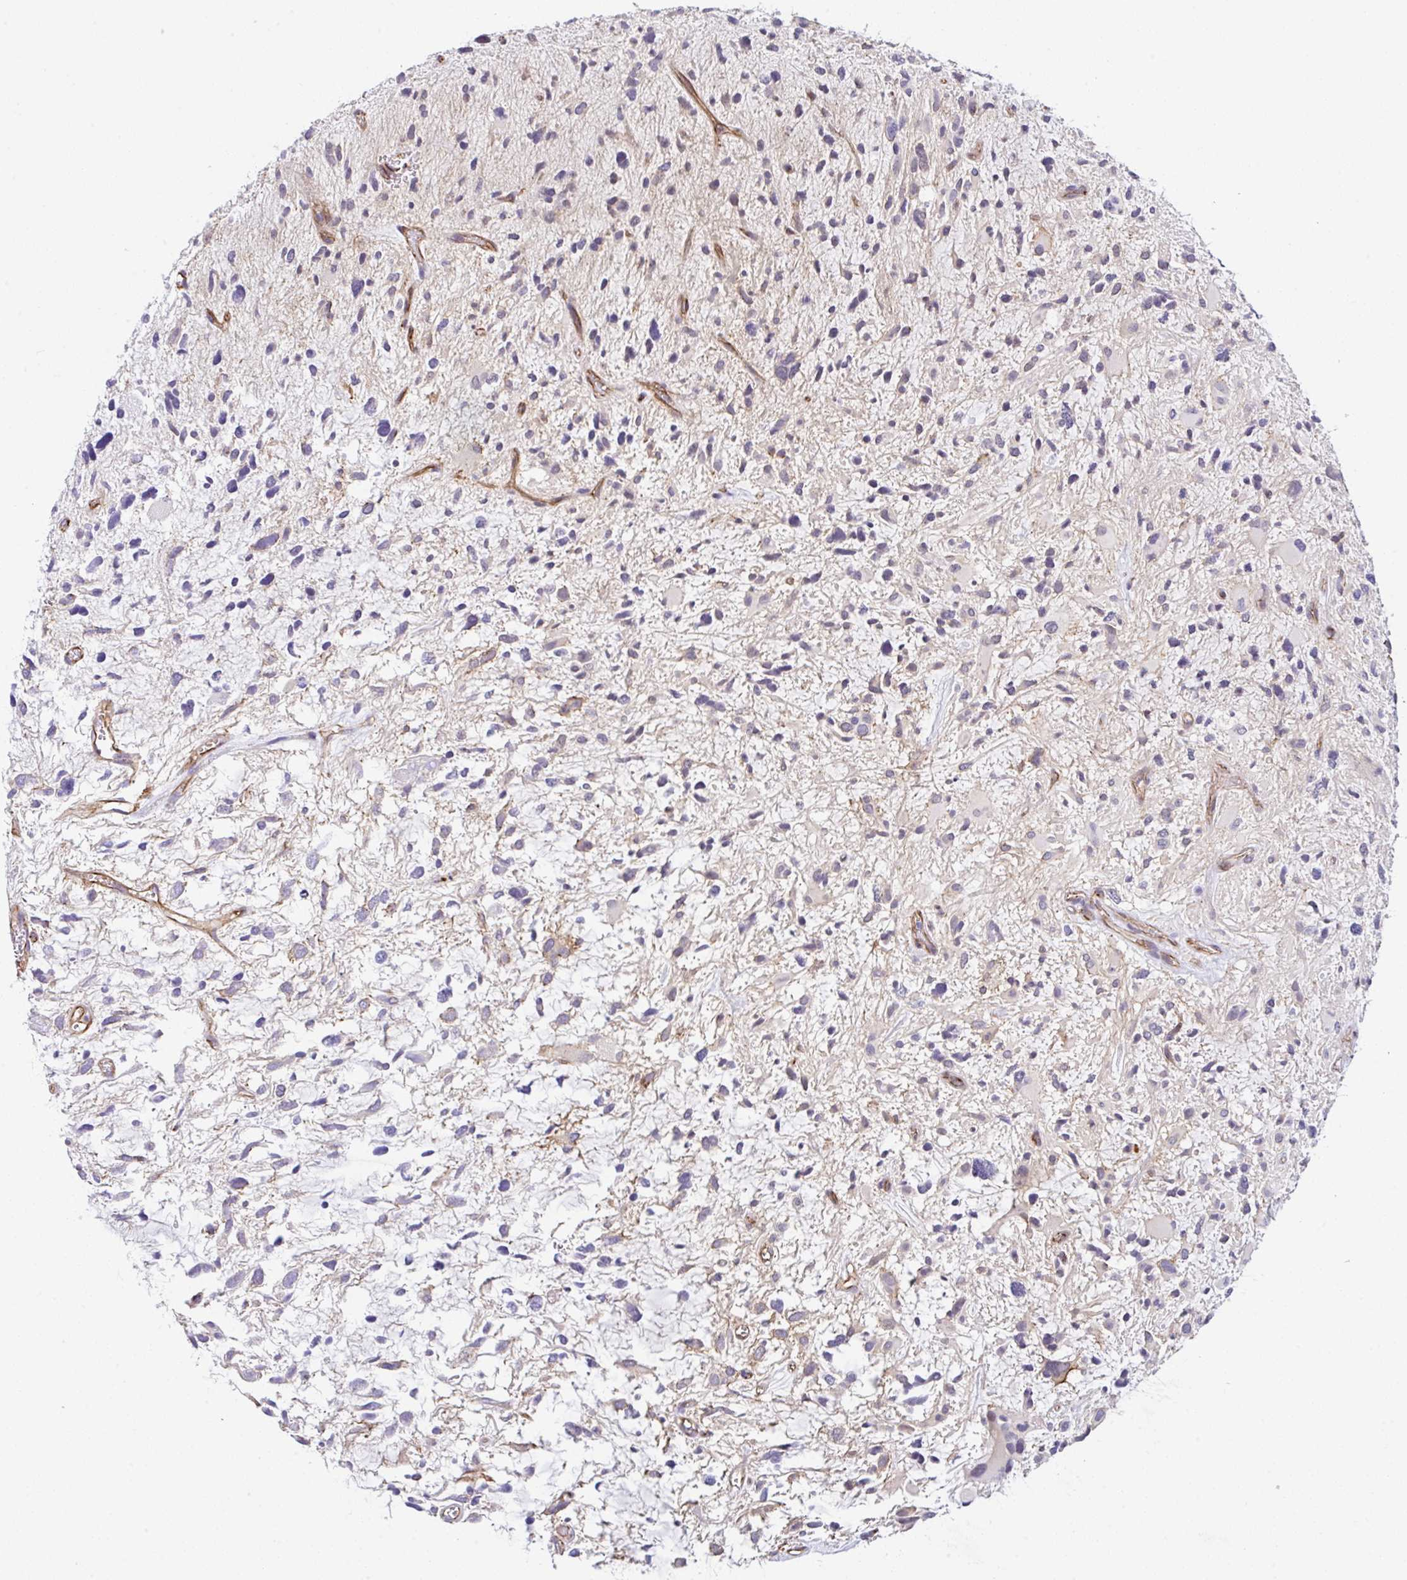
{"staining": {"intensity": "negative", "quantity": "none", "location": "none"}, "tissue": "glioma", "cell_type": "Tumor cells", "image_type": "cancer", "snomed": [{"axis": "morphology", "description": "Glioma, malignant, High grade"}, {"axis": "topography", "description": "Brain"}], "caption": "Glioma stained for a protein using IHC exhibits no positivity tumor cells.", "gene": "CGNL1", "patient": {"sex": "female", "age": 11}}